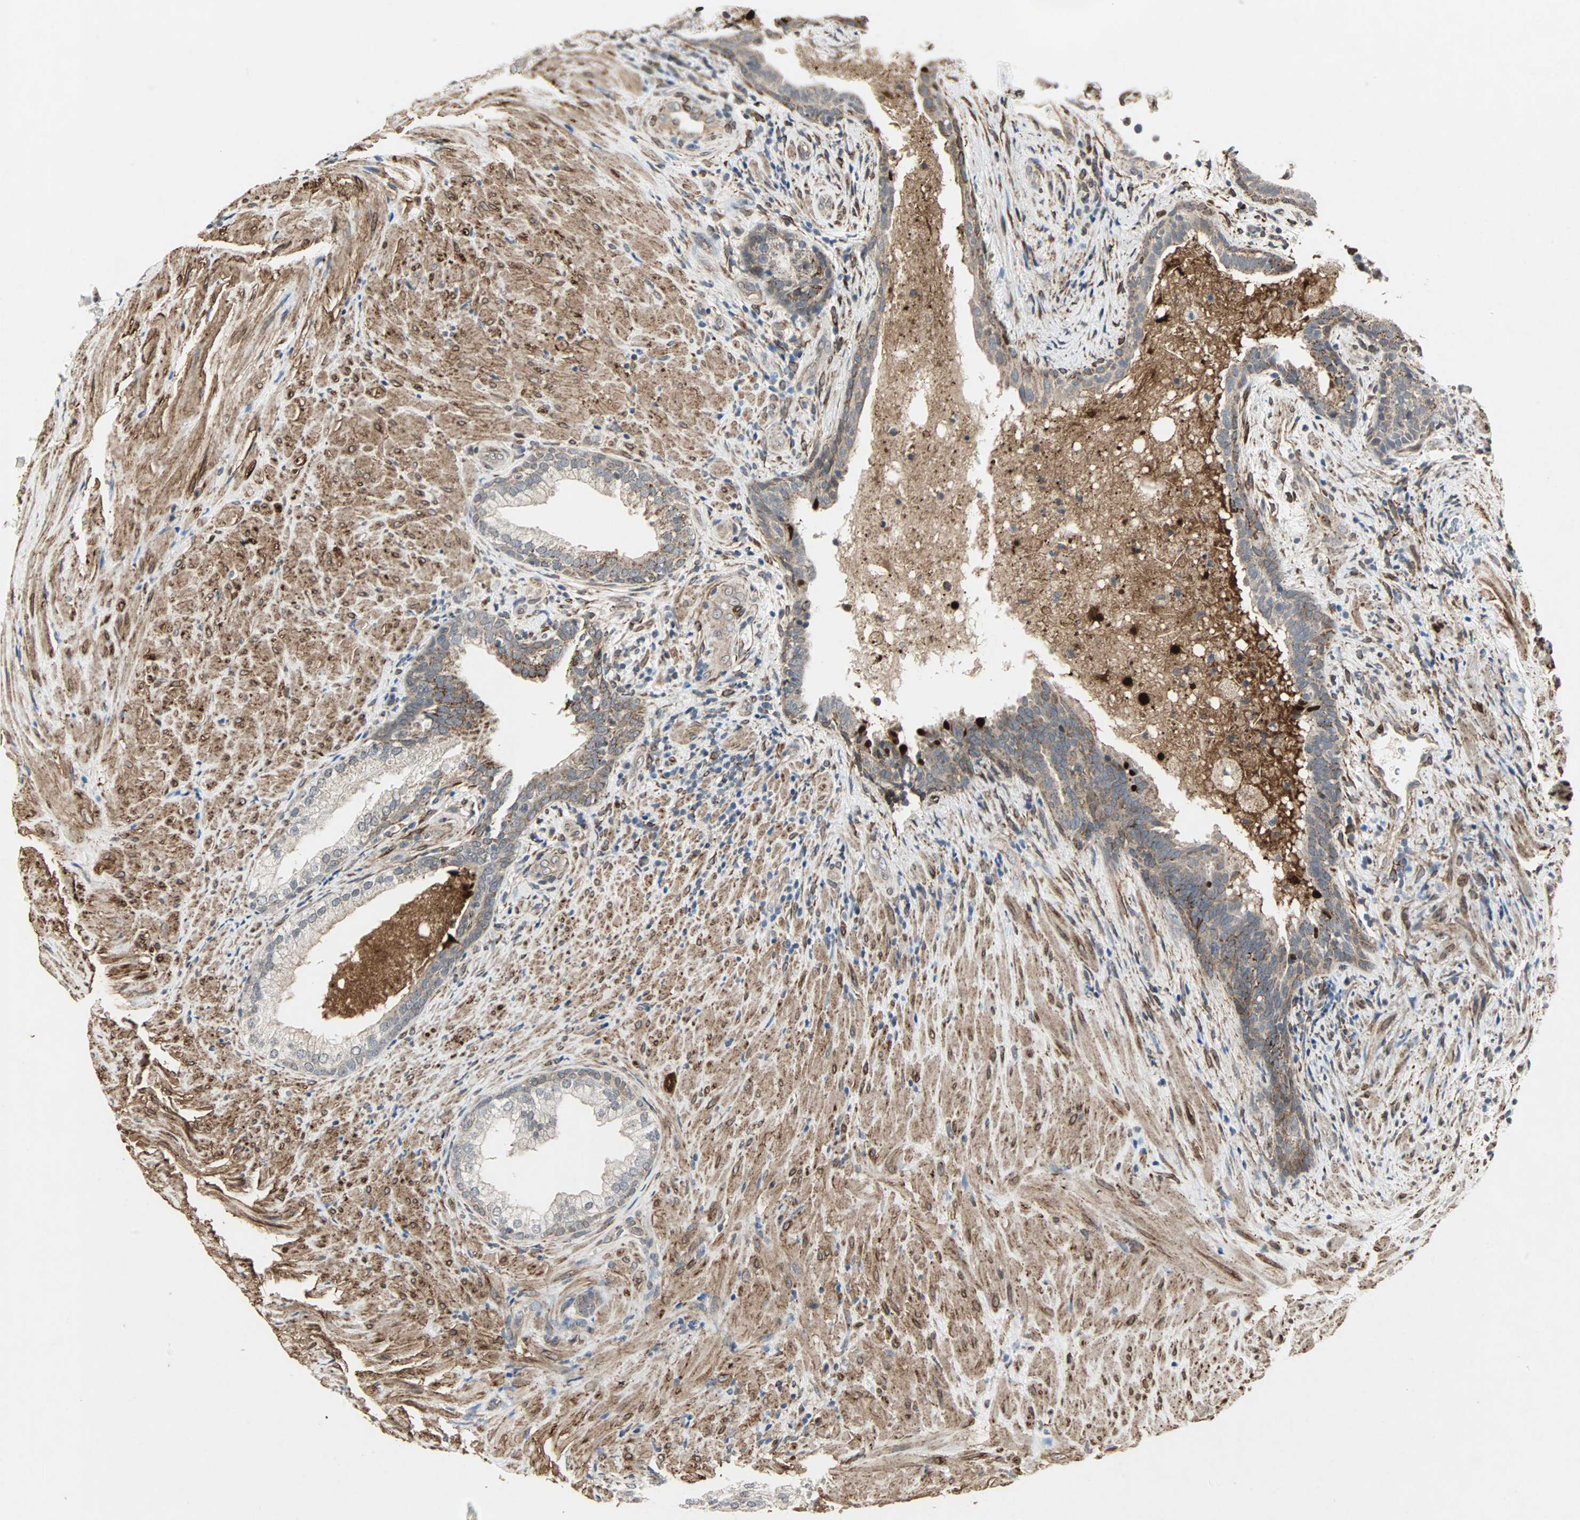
{"staining": {"intensity": "weak", "quantity": "25%-75%", "location": "cytoplasmic/membranous"}, "tissue": "prostate", "cell_type": "Glandular cells", "image_type": "normal", "snomed": [{"axis": "morphology", "description": "Normal tissue, NOS"}, {"axis": "topography", "description": "Prostate"}], "caption": "A high-resolution histopathology image shows immunohistochemistry (IHC) staining of benign prostate, which shows weak cytoplasmic/membranous expression in approximately 25%-75% of glandular cells. (Stains: DAB in brown, nuclei in blue, Microscopy: brightfield microscopy at high magnification).", "gene": "TRPV4", "patient": {"sex": "male", "age": 76}}